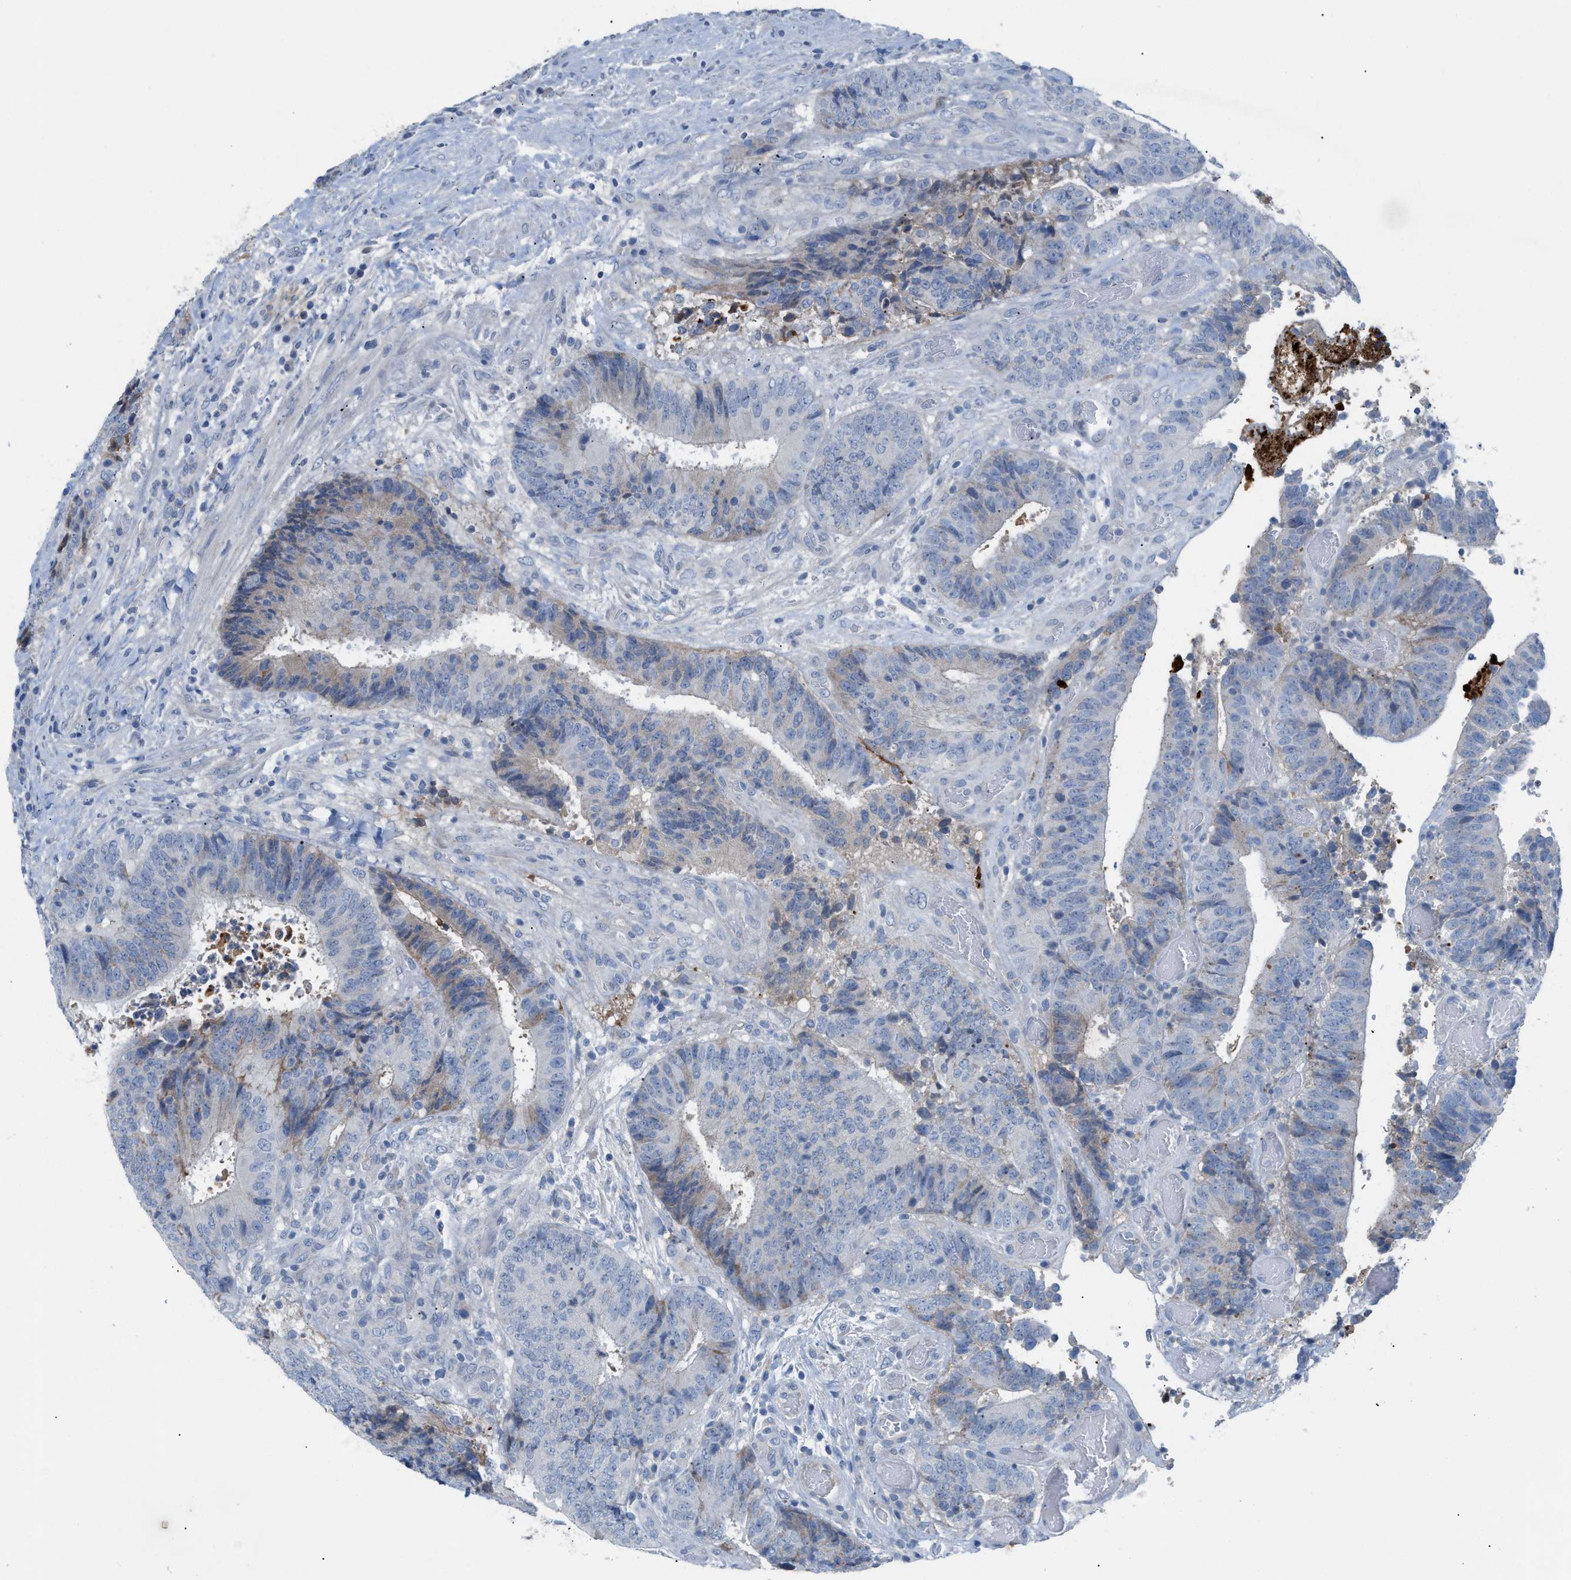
{"staining": {"intensity": "moderate", "quantity": "<25%", "location": "cytoplasmic/membranous"}, "tissue": "colorectal cancer", "cell_type": "Tumor cells", "image_type": "cancer", "snomed": [{"axis": "morphology", "description": "Adenocarcinoma, NOS"}, {"axis": "topography", "description": "Rectum"}], "caption": "Immunohistochemistry (IHC) staining of adenocarcinoma (colorectal), which displays low levels of moderate cytoplasmic/membranous staining in about <25% of tumor cells indicating moderate cytoplasmic/membranous protein positivity. The staining was performed using DAB (brown) for protein detection and nuclei were counterstained in hematoxylin (blue).", "gene": "HPX", "patient": {"sex": "male", "age": 72}}